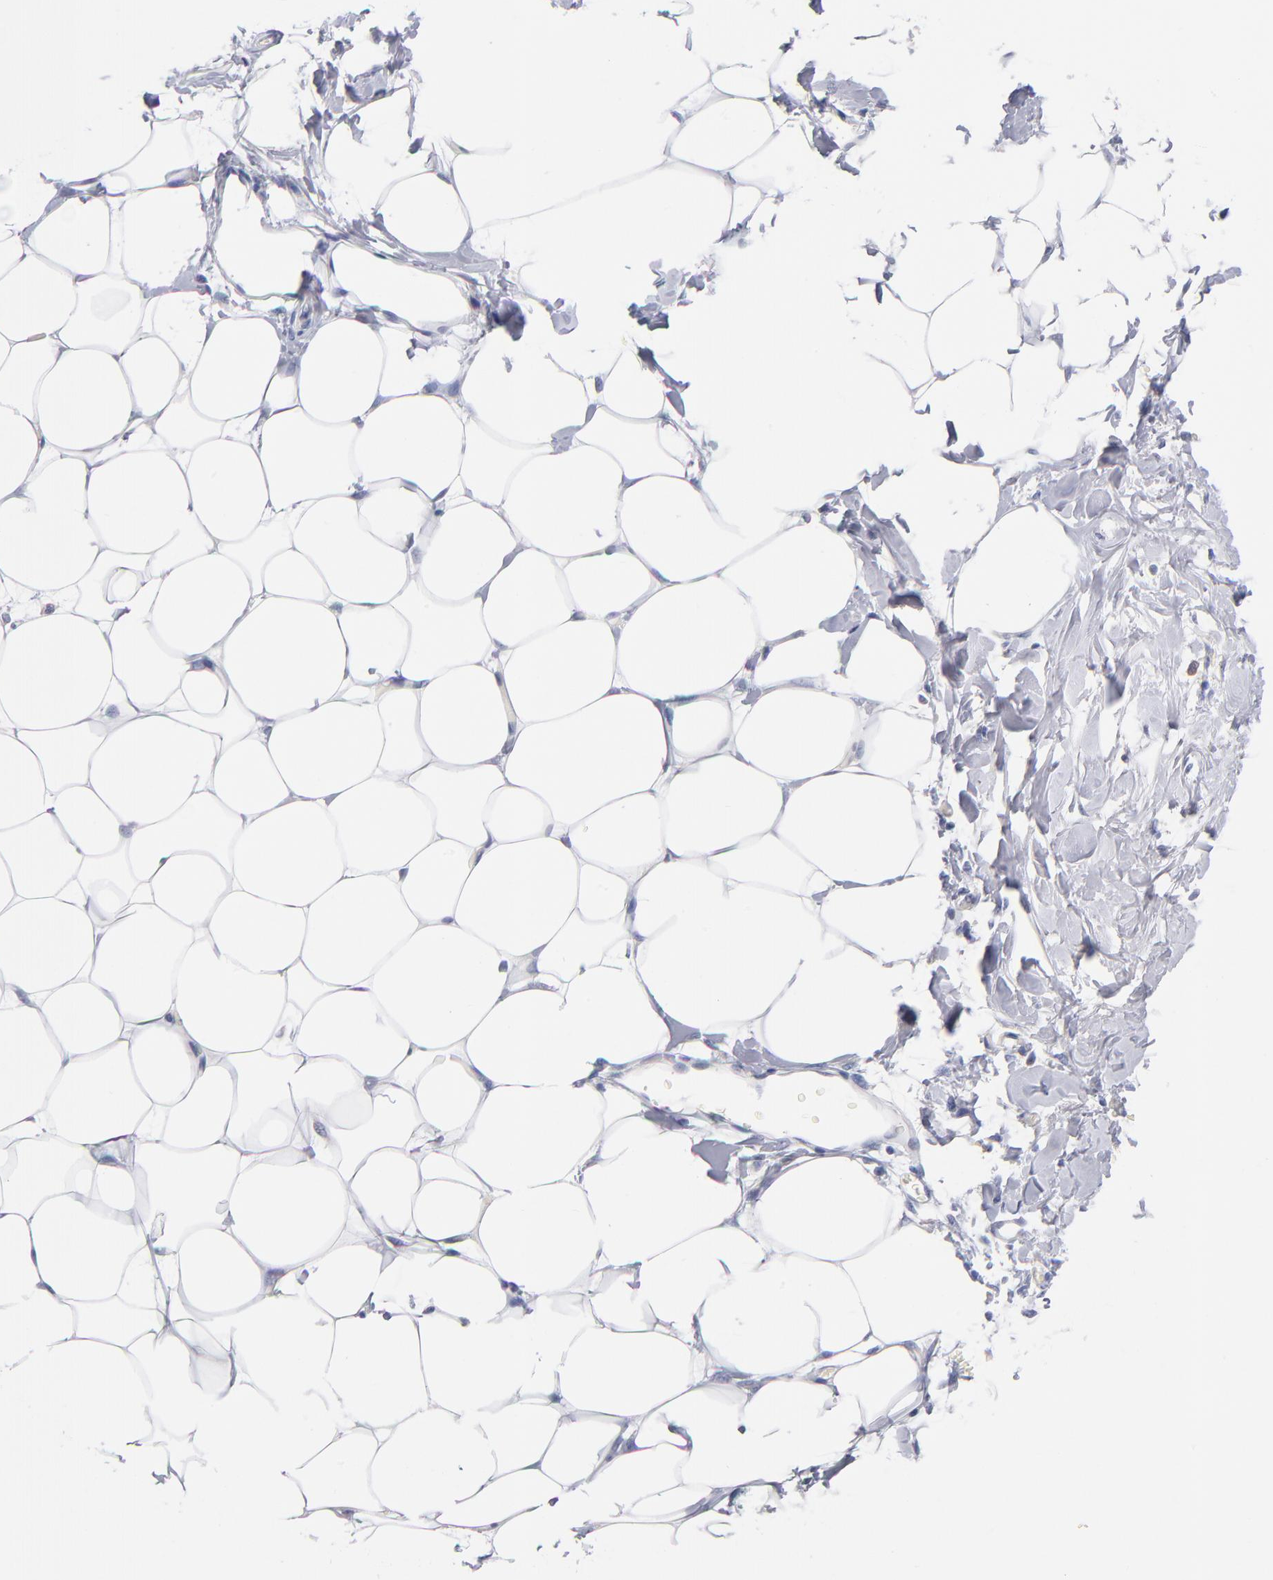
{"staining": {"intensity": "negative", "quantity": "none", "location": "none"}, "tissue": "breast", "cell_type": "Adipocytes", "image_type": "normal", "snomed": [{"axis": "morphology", "description": "Normal tissue, NOS"}, {"axis": "topography", "description": "Breast"}, {"axis": "topography", "description": "Adipose tissue"}], "caption": "Immunohistochemistry (IHC) histopathology image of unremarkable human breast stained for a protein (brown), which shows no expression in adipocytes. The staining was performed using DAB to visualize the protein expression in brown, while the nuclei were stained in blue with hematoxylin (Magnification: 20x).", "gene": "BID", "patient": {"sex": "female", "age": 25}}